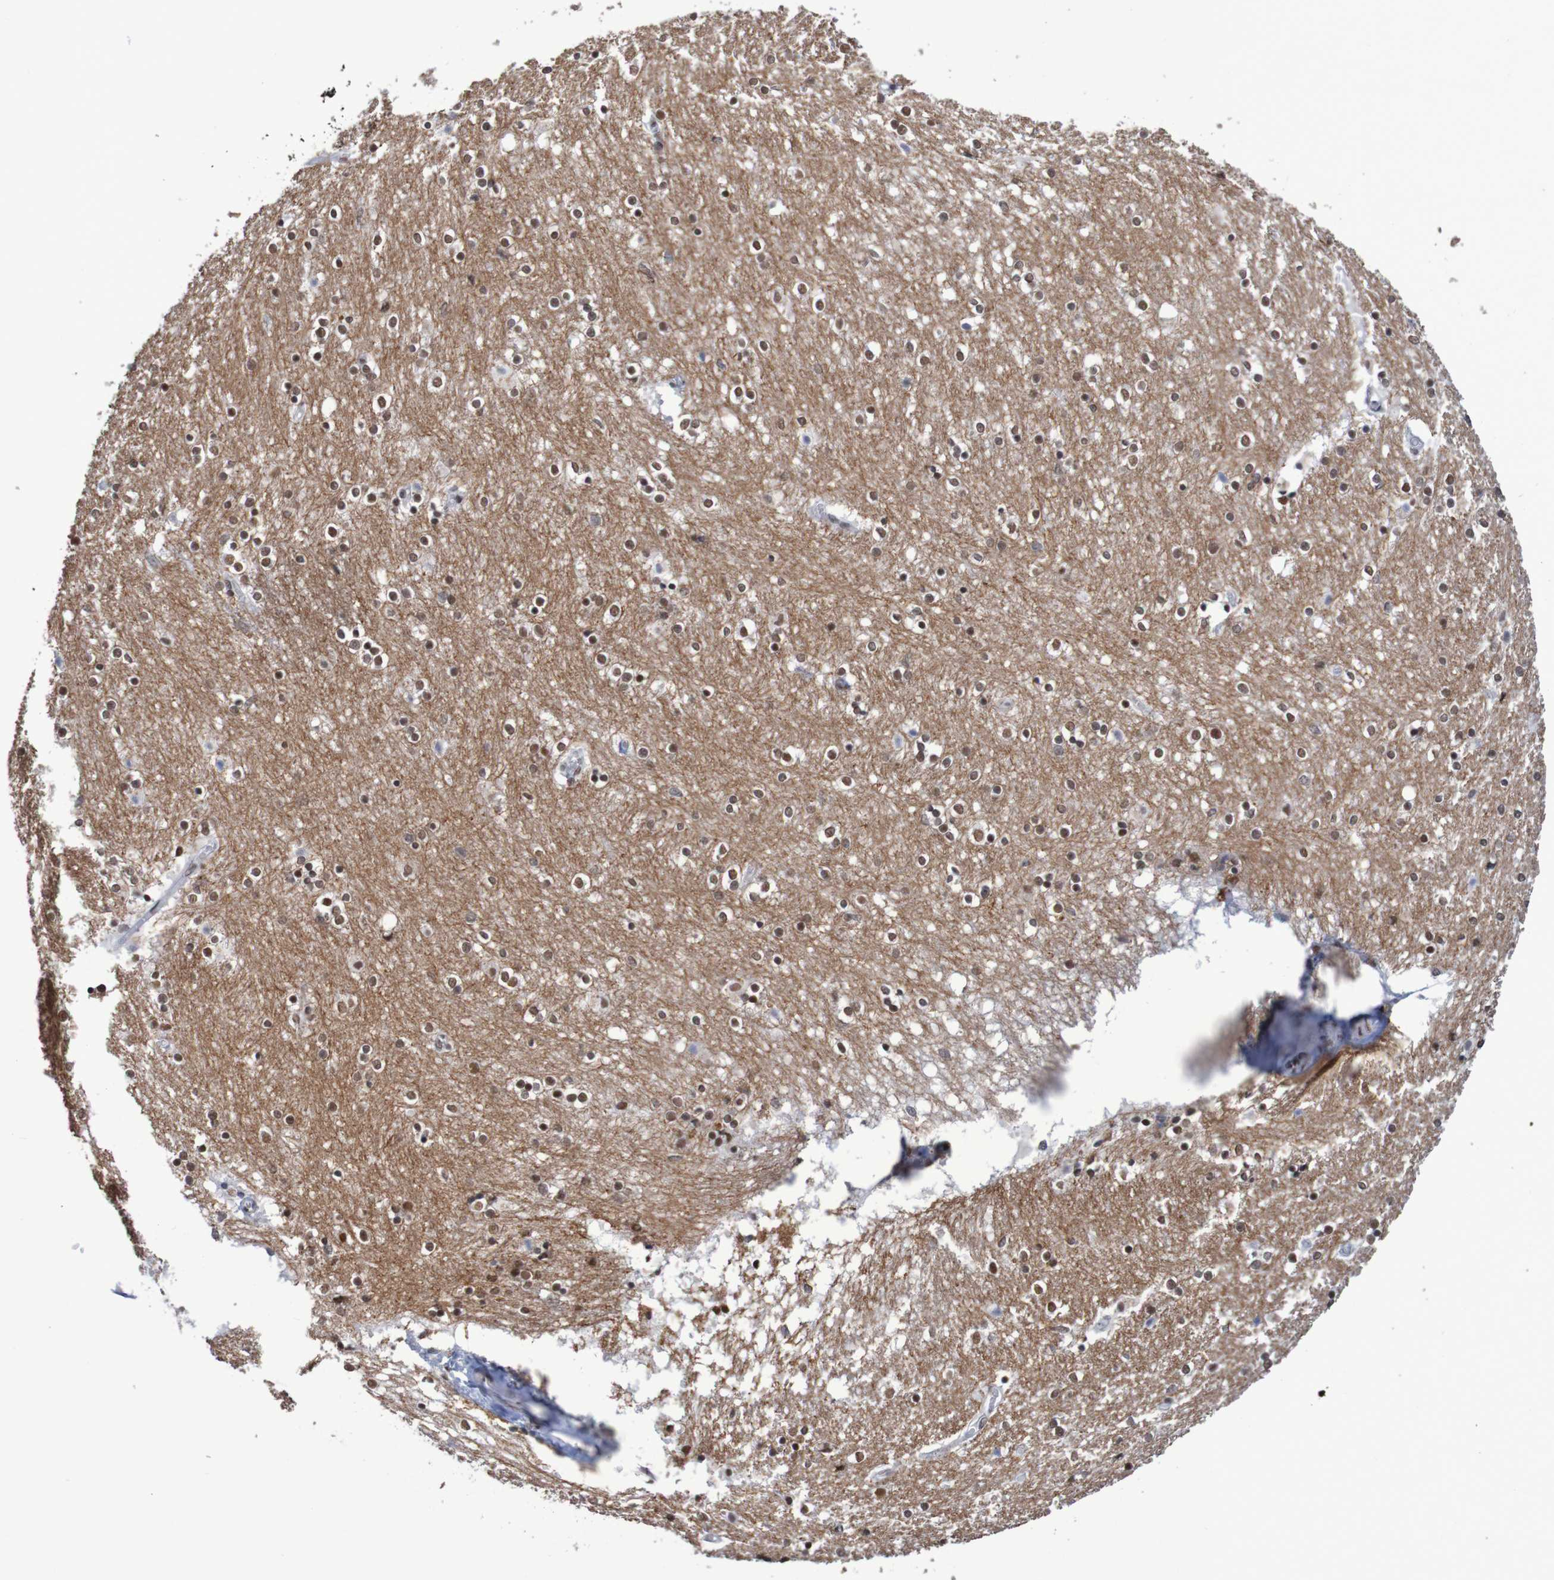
{"staining": {"intensity": "strong", "quantity": ">75%", "location": "nuclear"}, "tissue": "caudate", "cell_type": "Glial cells", "image_type": "normal", "snomed": [{"axis": "morphology", "description": "Normal tissue, NOS"}, {"axis": "topography", "description": "Lateral ventricle wall"}], "caption": "This is an image of immunohistochemistry staining of normal caudate, which shows strong staining in the nuclear of glial cells.", "gene": "MRTFB", "patient": {"sex": "female", "age": 54}}